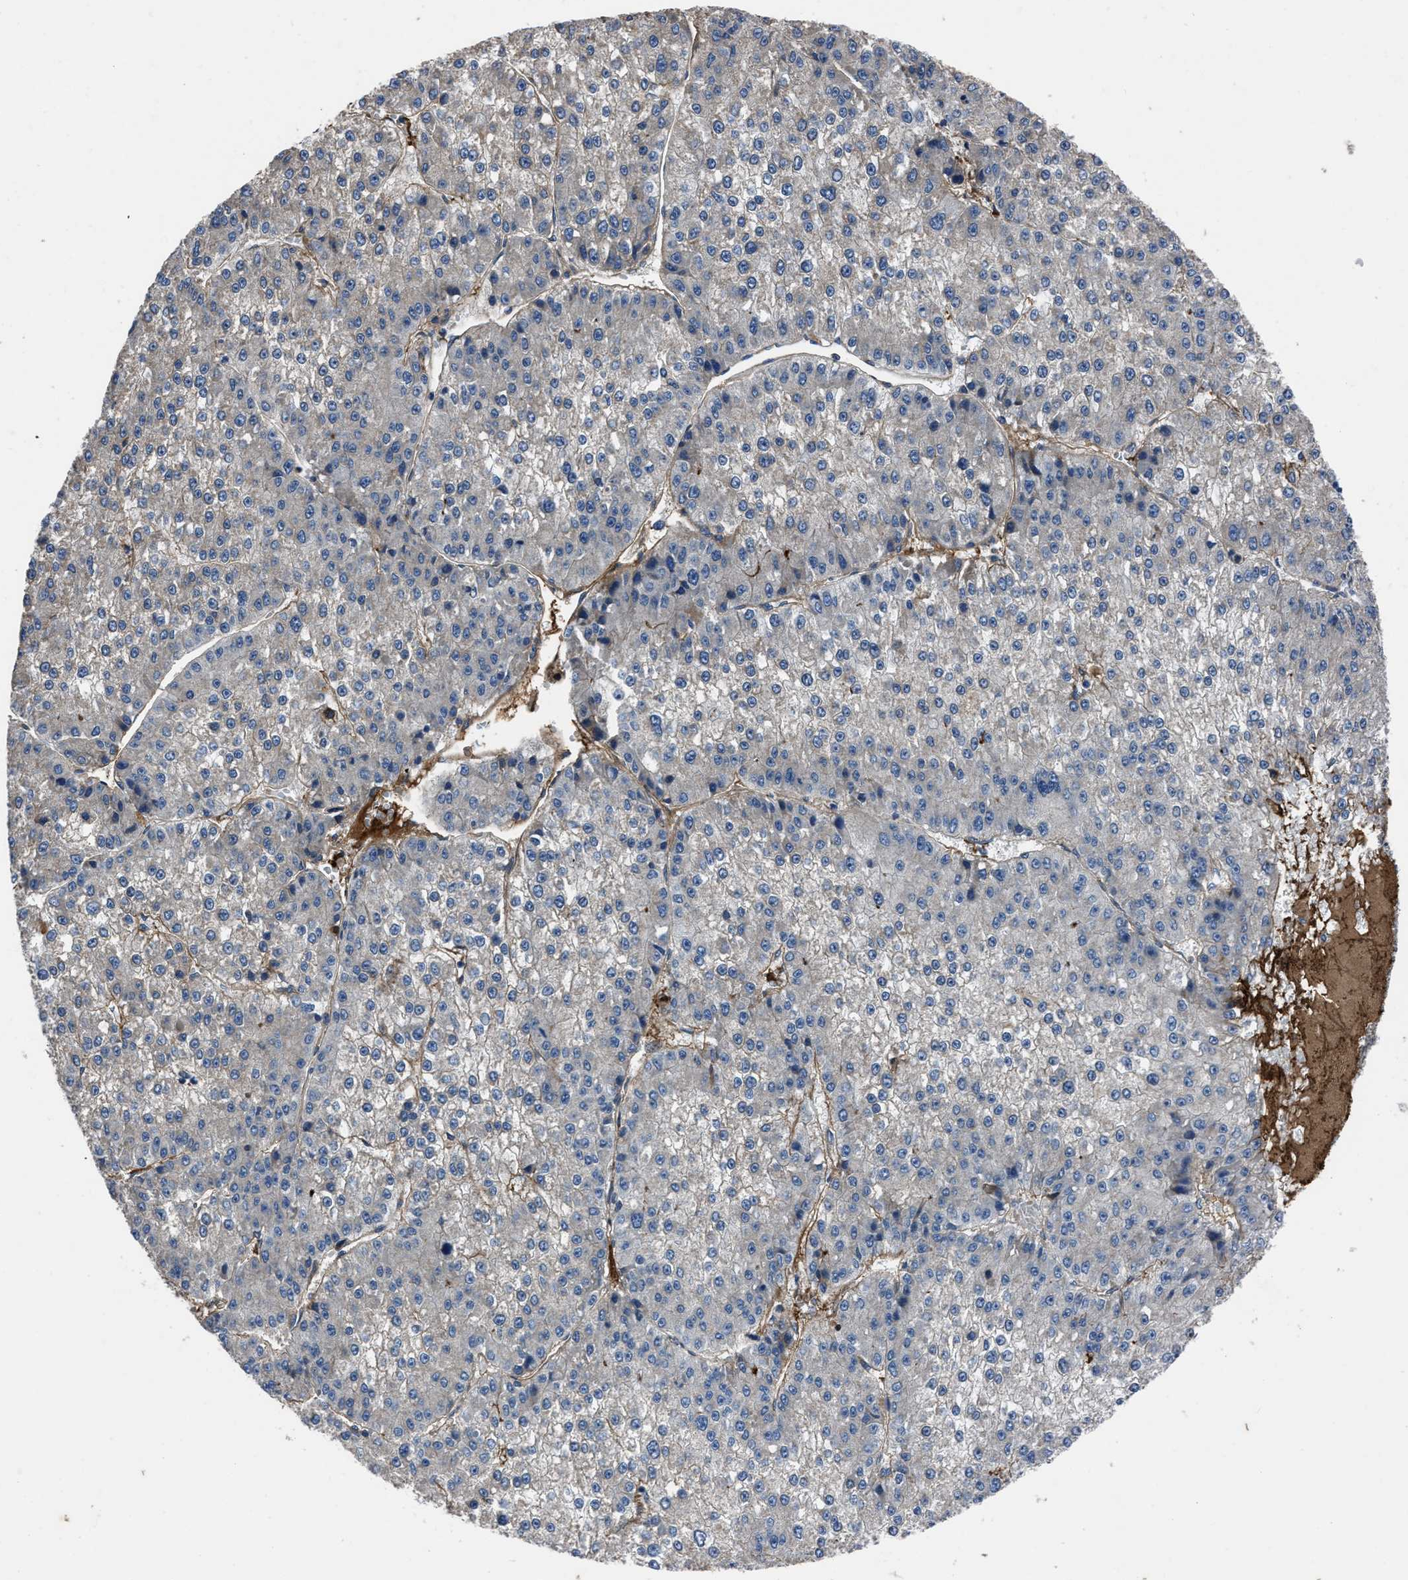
{"staining": {"intensity": "negative", "quantity": "none", "location": "none"}, "tissue": "liver cancer", "cell_type": "Tumor cells", "image_type": "cancer", "snomed": [{"axis": "morphology", "description": "Carcinoma, Hepatocellular, NOS"}, {"axis": "topography", "description": "Liver"}], "caption": "High power microscopy image of an immunohistochemistry micrograph of liver cancer, revealing no significant staining in tumor cells.", "gene": "ERC1", "patient": {"sex": "female", "age": 73}}